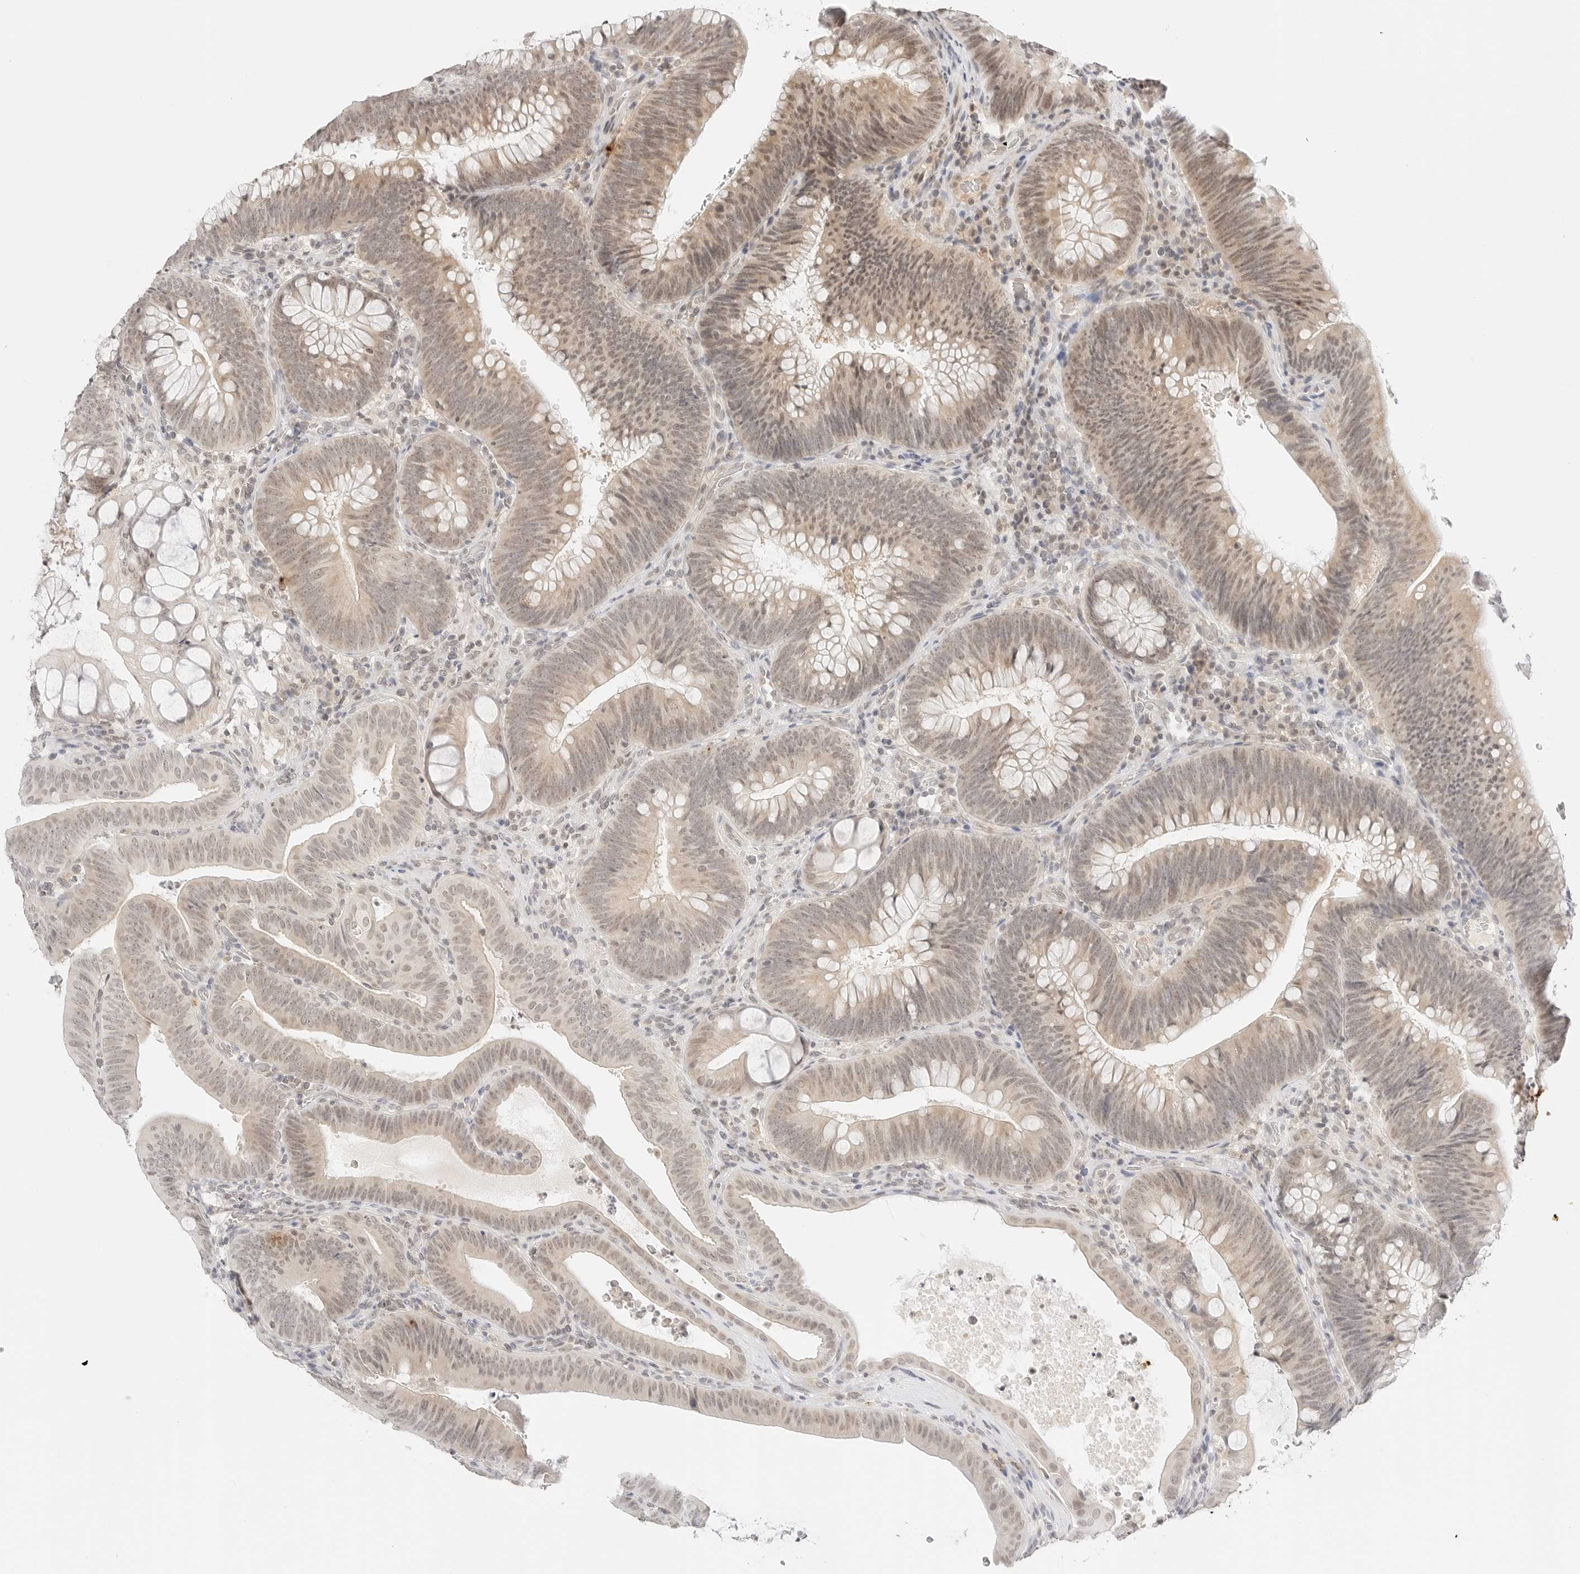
{"staining": {"intensity": "weak", "quantity": "25%-75%", "location": "cytoplasmic/membranous,nuclear"}, "tissue": "colorectal cancer", "cell_type": "Tumor cells", "image_type": "cancer", "snomed": [{"axis": "morphology", "description": "Normal tissue, NOS"}, {"axis": "topography", "description": "Colon"}], "caption": "An immunohistochemistry (IHC) micrograph of tumor tissue is shown. Protein staining in brown shows weak cytoplasmic/membranous and nuclear positivity in colorectal cancer within tumor cells.", "gene": "GPR34", "patient": {"sex": "female", "age": 82}}